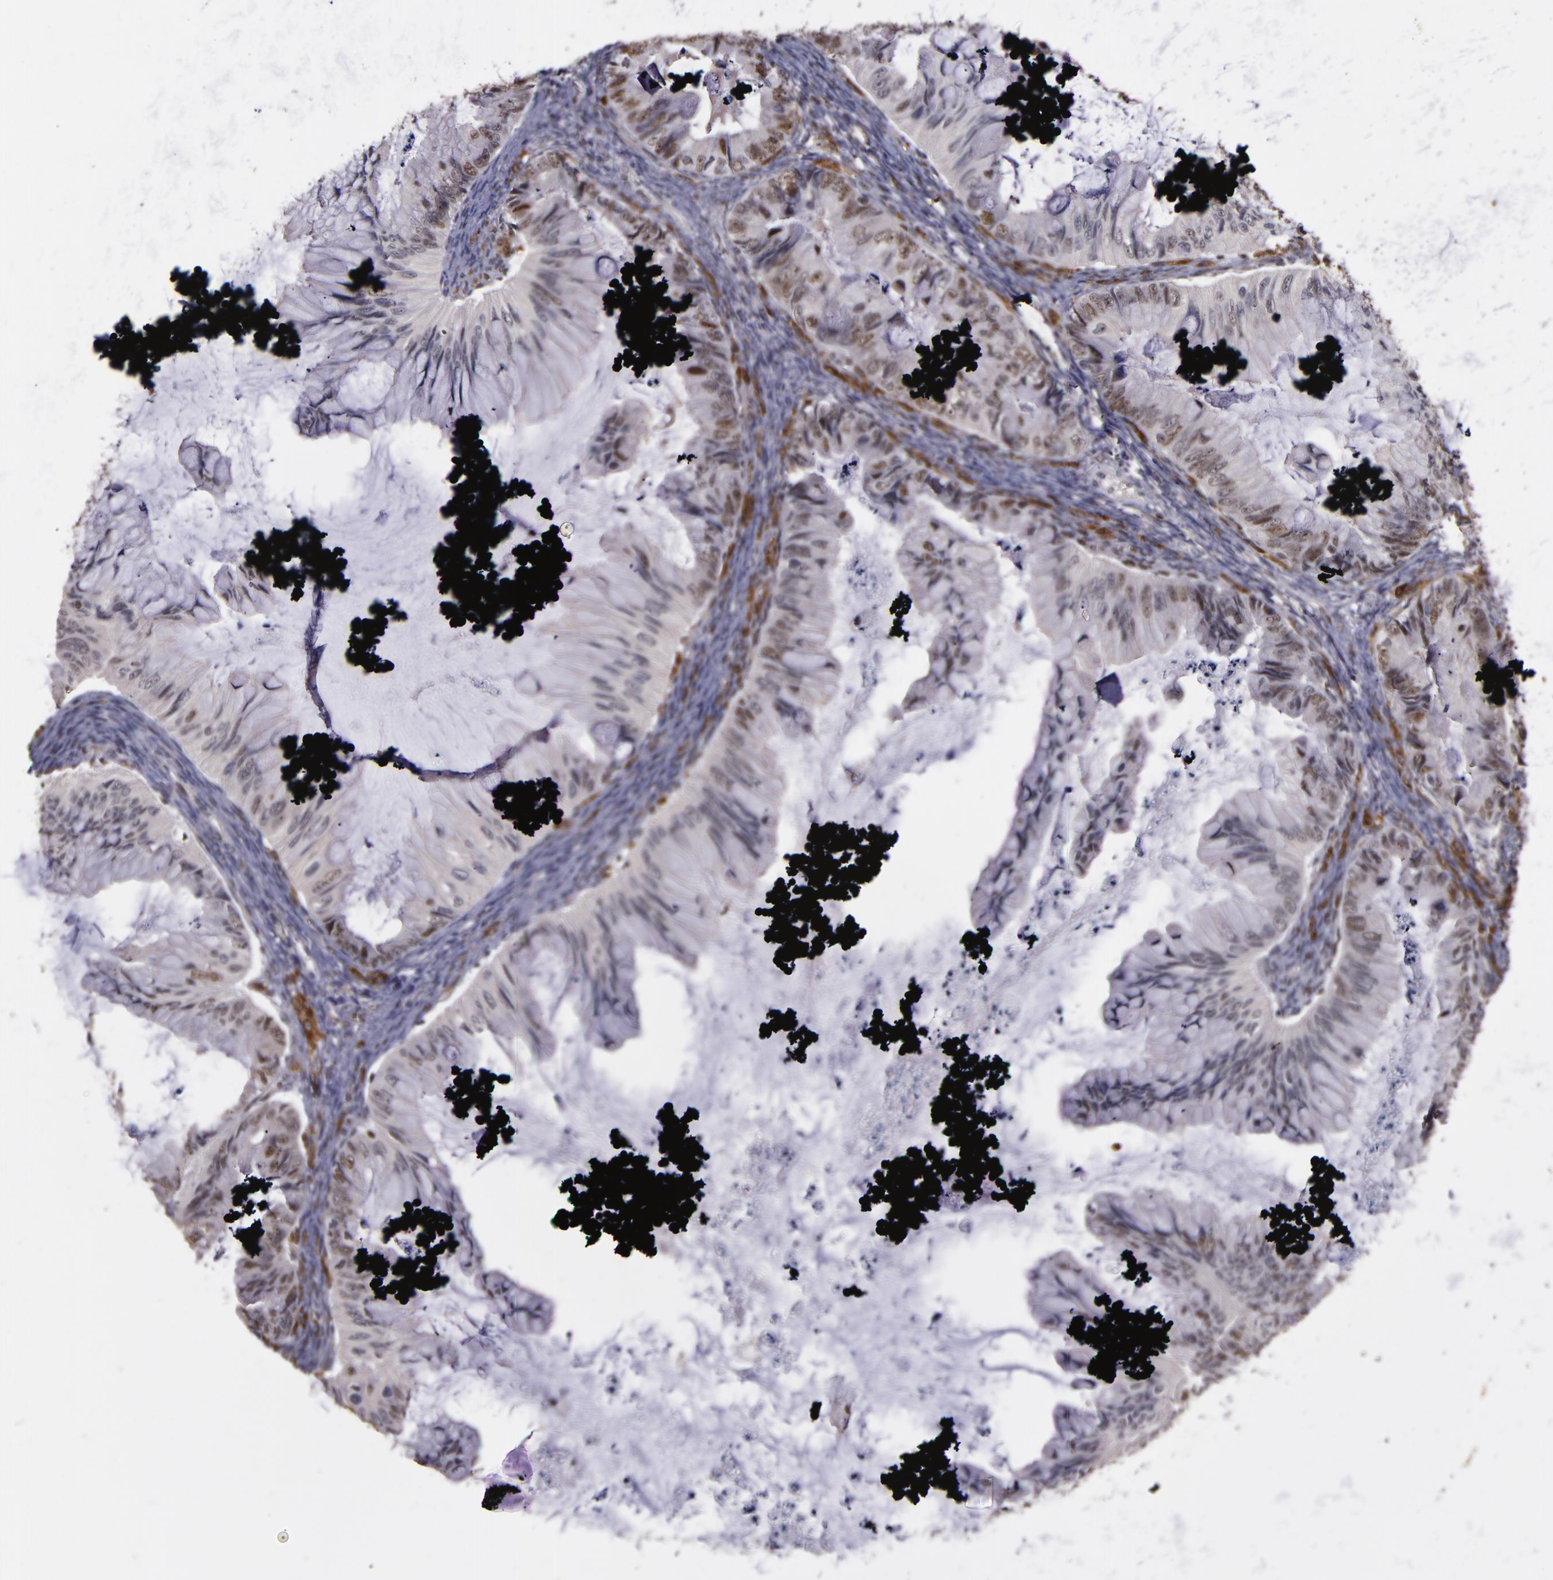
{"staining": {"intensity": "moderate", "quantity": "<25%", "location": "nuclear"}, "tissue": "ovarian cancer", "cell_type": "Tumor cells", "image_type": "cancer", "snomed": [{"axis": "morphology", "description": "Cystadenocarcinoma, mucinous, NOS"}, {"axis": "topography", "description": "Ovary"}], "caption": "A high-resolution image shows IHC staining of mucinous cystadenocarcinoma (ovarian), which reveals moderate nuclear expression in about <25% of tumor cells.", "gene": "CHEK2", "patient": {"sex": "female", "age": 36}}